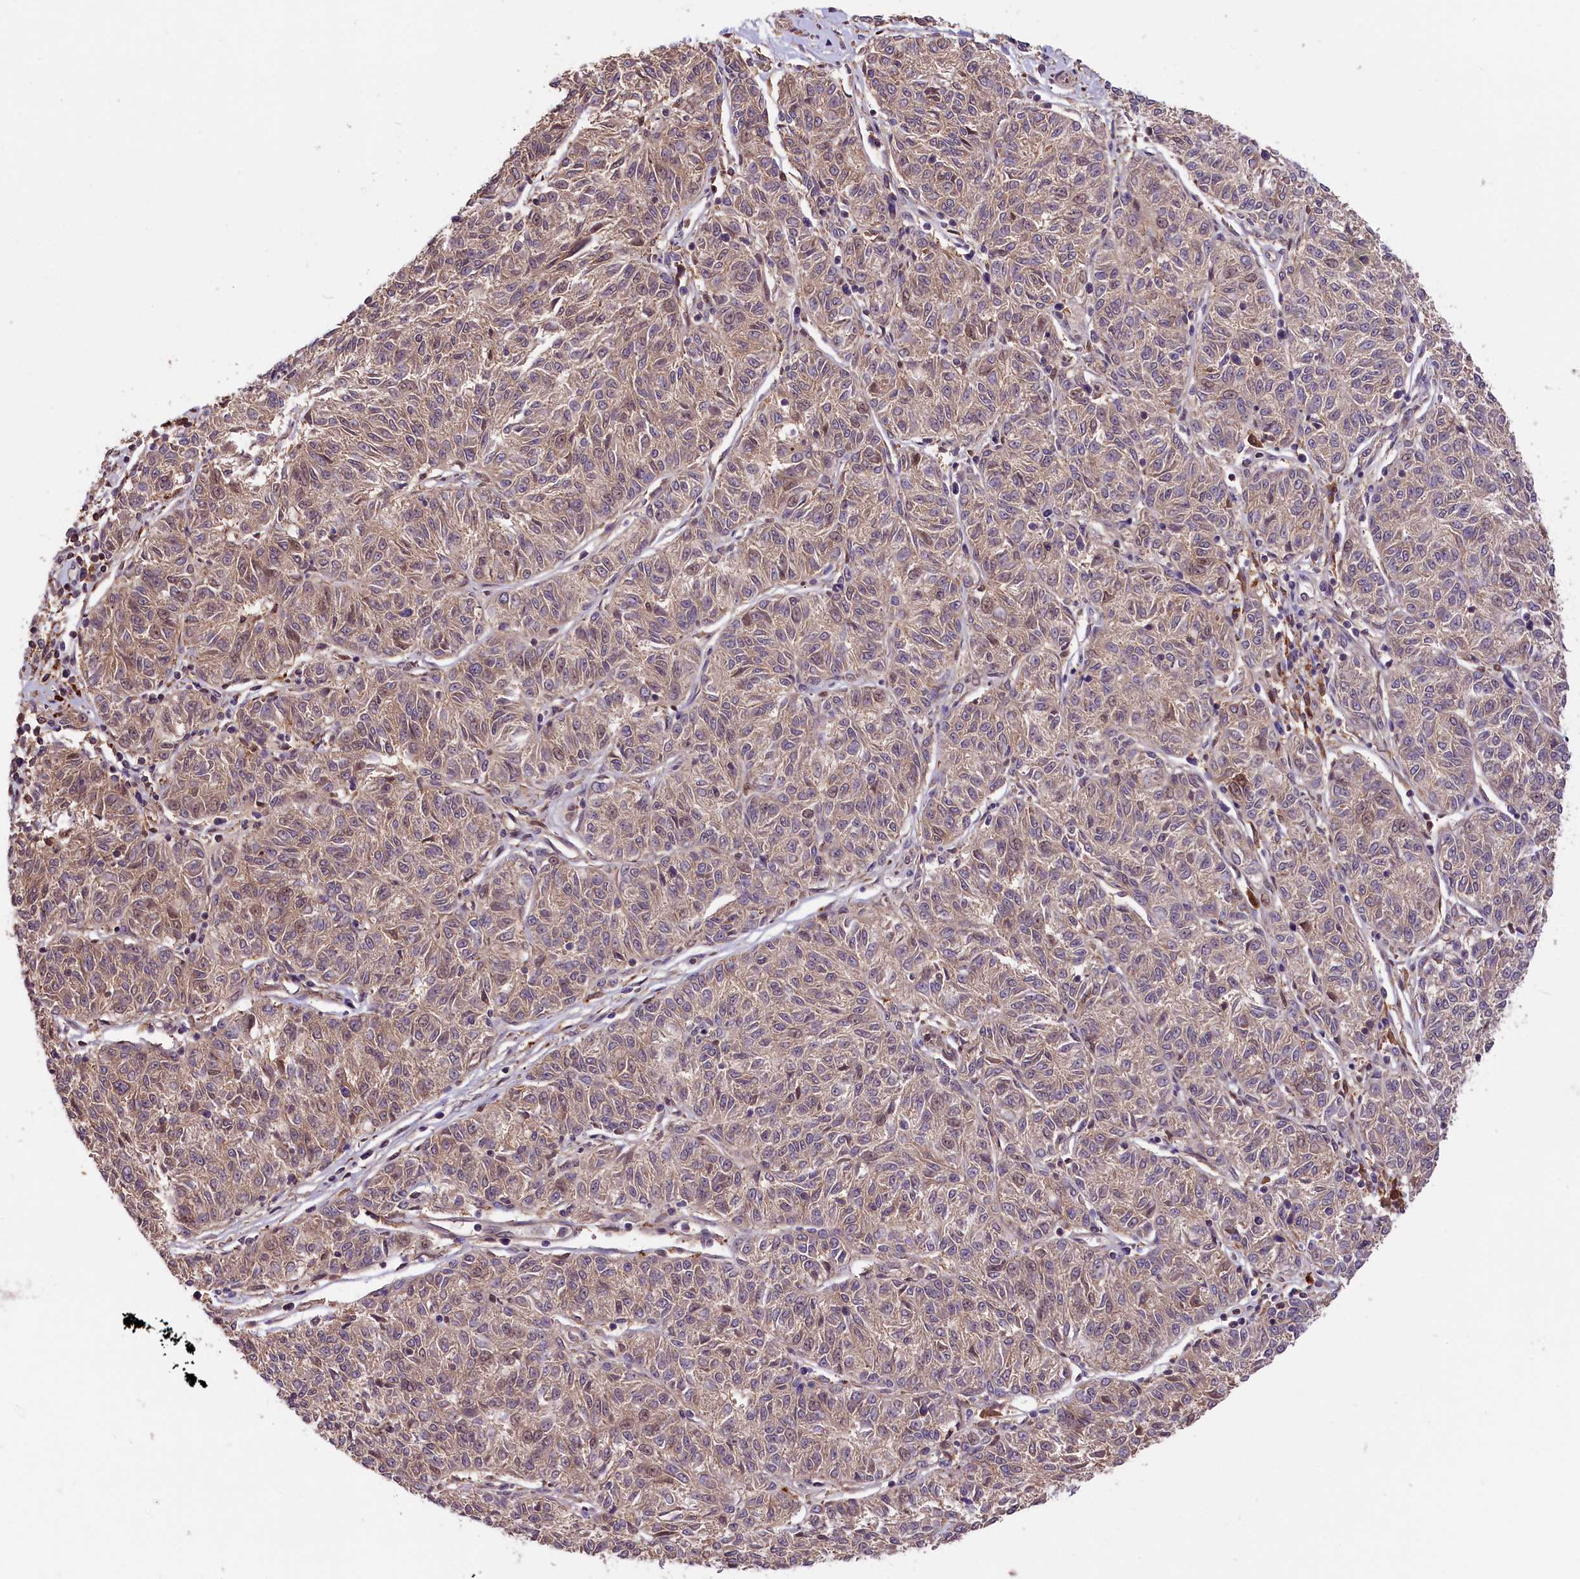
{"staining": {"intensity": "weak", "quantity": "25%-75%", "location": "cytoplasmic/membranous"}, "tissue": "melanoma", "cell_type": "Tumor cells", "image_type": "cancer", "snomed": [{"axis": "morphology", "description": "Malignant melanoma, NOS"}, {"axis": "topography", "description": "Skin"}], "caption": "There is low levels of weak cytoplasmic/membranous expression in tumor cells of malignant melanoma, as demonstrated by immunohistochemical staining (brown color).", "gene": "SETD6", "patient": {"sex": "female", "age": 72}}